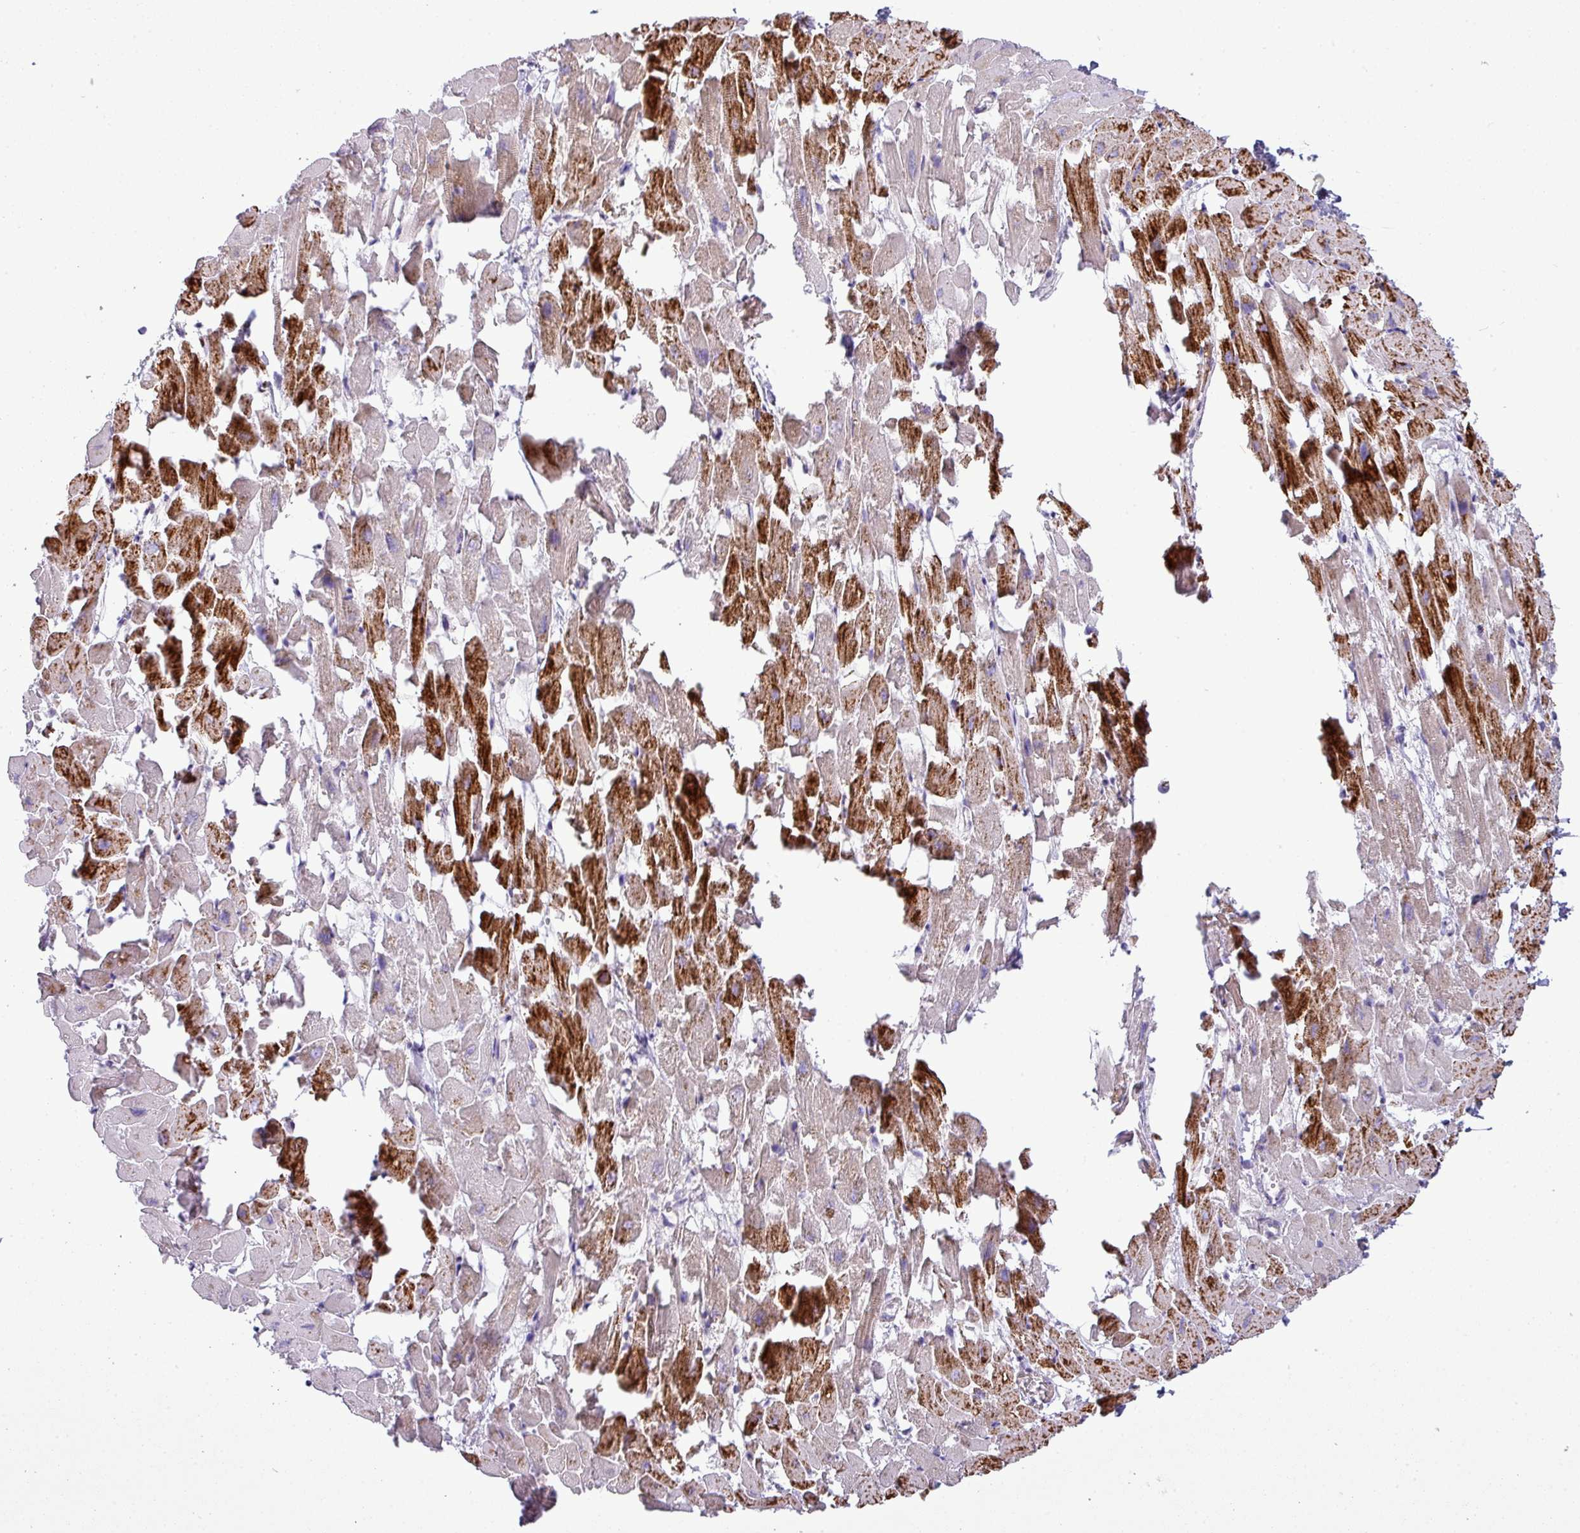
{"staining": {"intensity": "strong", "quantity": ">75%", "location": "cytoplasmic/membranous"}, "tissue": "heart muscle", "cell_type": "Cardiomyocytes", "image_type": "normal", "snomed": [{"axis": "morphology", "description": "Normal tissue, NOS"}, {"axis": "topography", "description": "Heart"}], "caption": "Protein staining by IHC displays strong cytoplasmic/membranous positivity in approximately >75% of cardiomyocytes in benign heart muscle. (brown staining indicates protein expression, while blue staining denotes nuclei).", "gene": "ZNF81", "patient": {"sex": "female", "age": 64}}